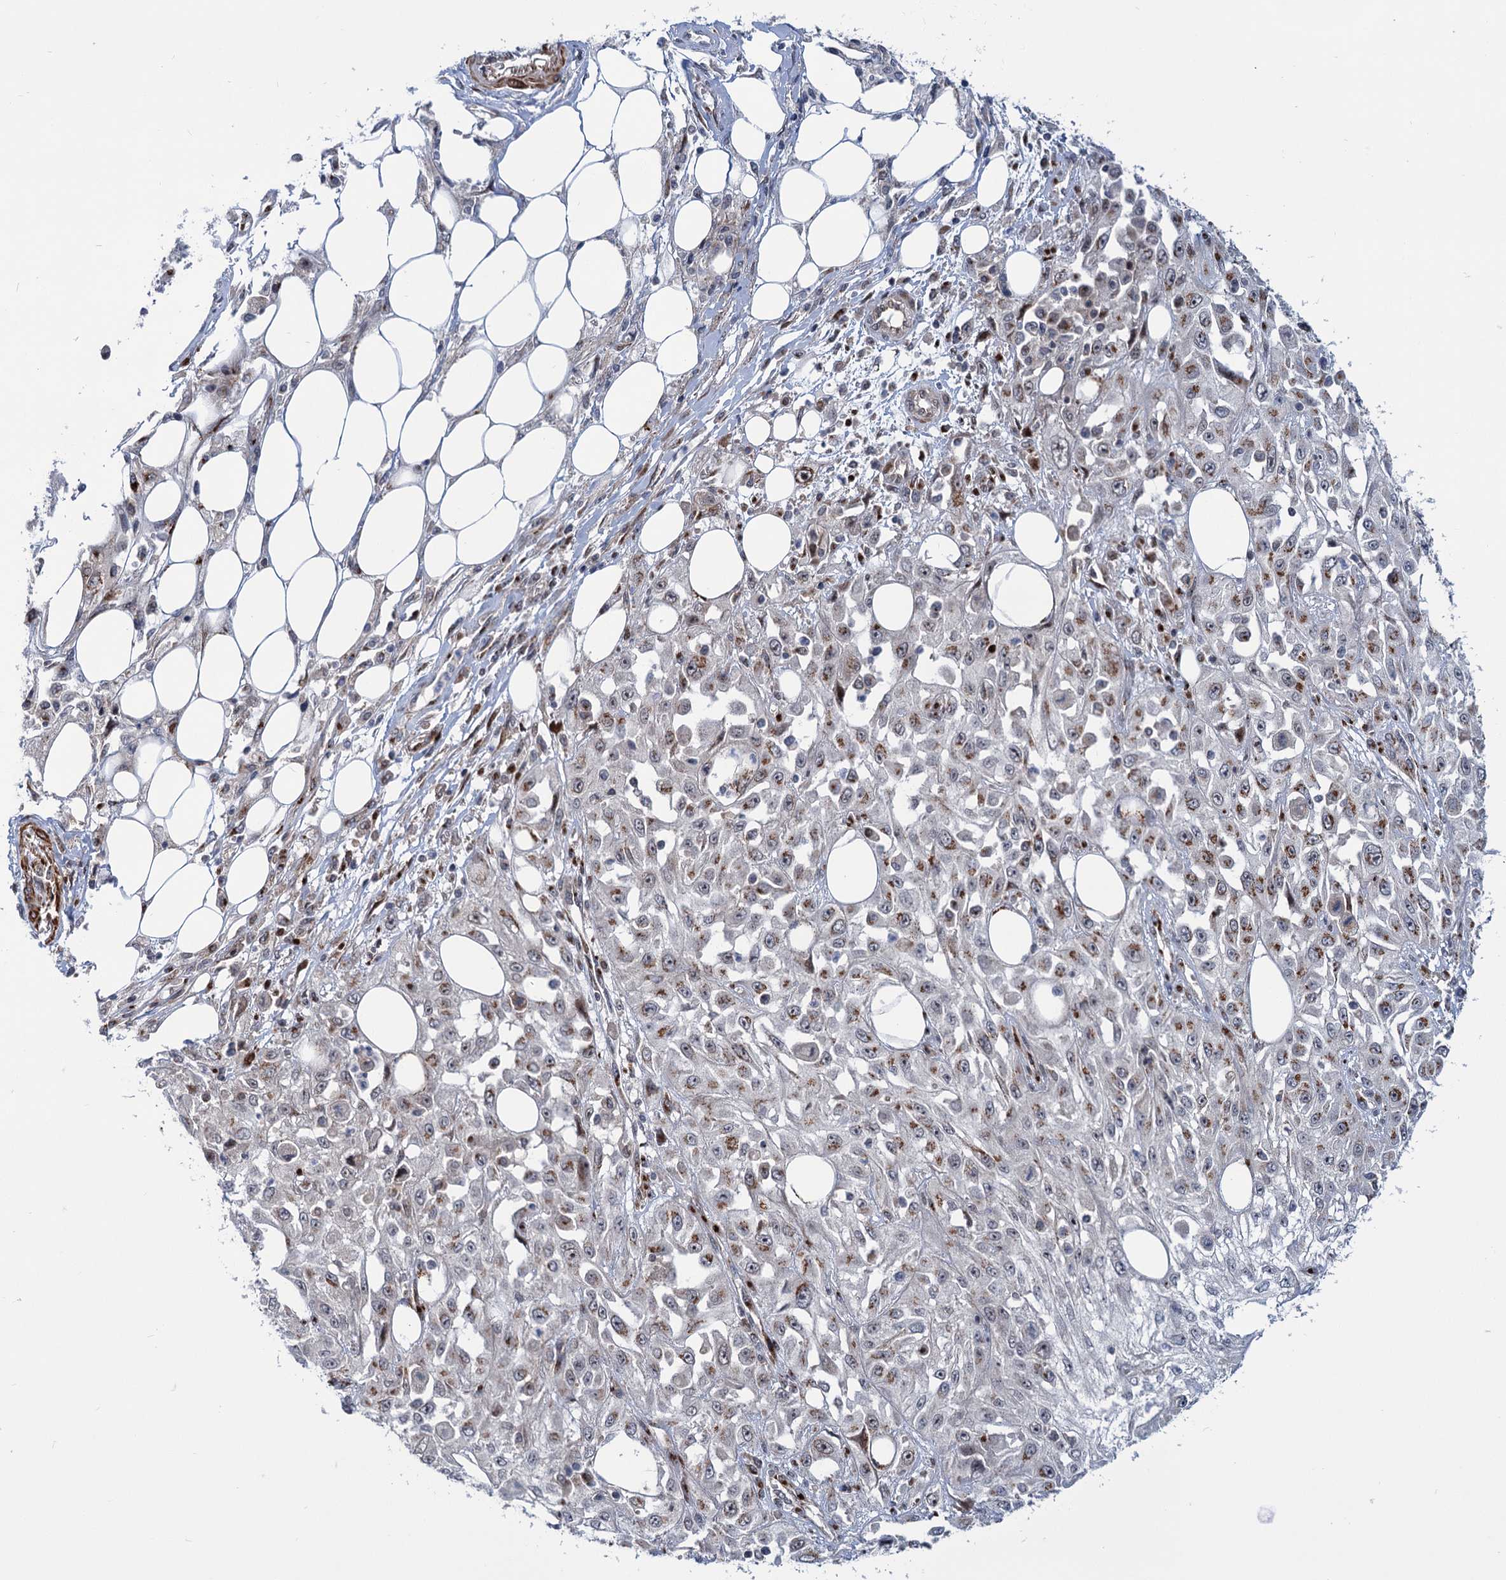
{"staining": {"intensity": "moderate", "quantity": "25%-75%", "location": "cytoplasmic/membranous"}, "tissue": "skin cancer", "cell_type": "Tumor cells", "image_type": "cancer", "snomed": [{"axis": "morphology", "description": "Squamous cell carcinoma, NOS"}, {"axis": "morphology", "description": "Squamous cell carcinoma, metastatic, NOS"}, {"axis": "topography", "description": "Skin"}, {"axis": "topography", "description": "Lymph node"}], "caption": "The immunohistochemical stain shows moderate cytoplasmic/membranous expression in tumor cells of skin cancer (metastatic squamous cell carcinoma) tissue.", "gene": "ELP4", "patient": {"sex": "male", "age": 75}}